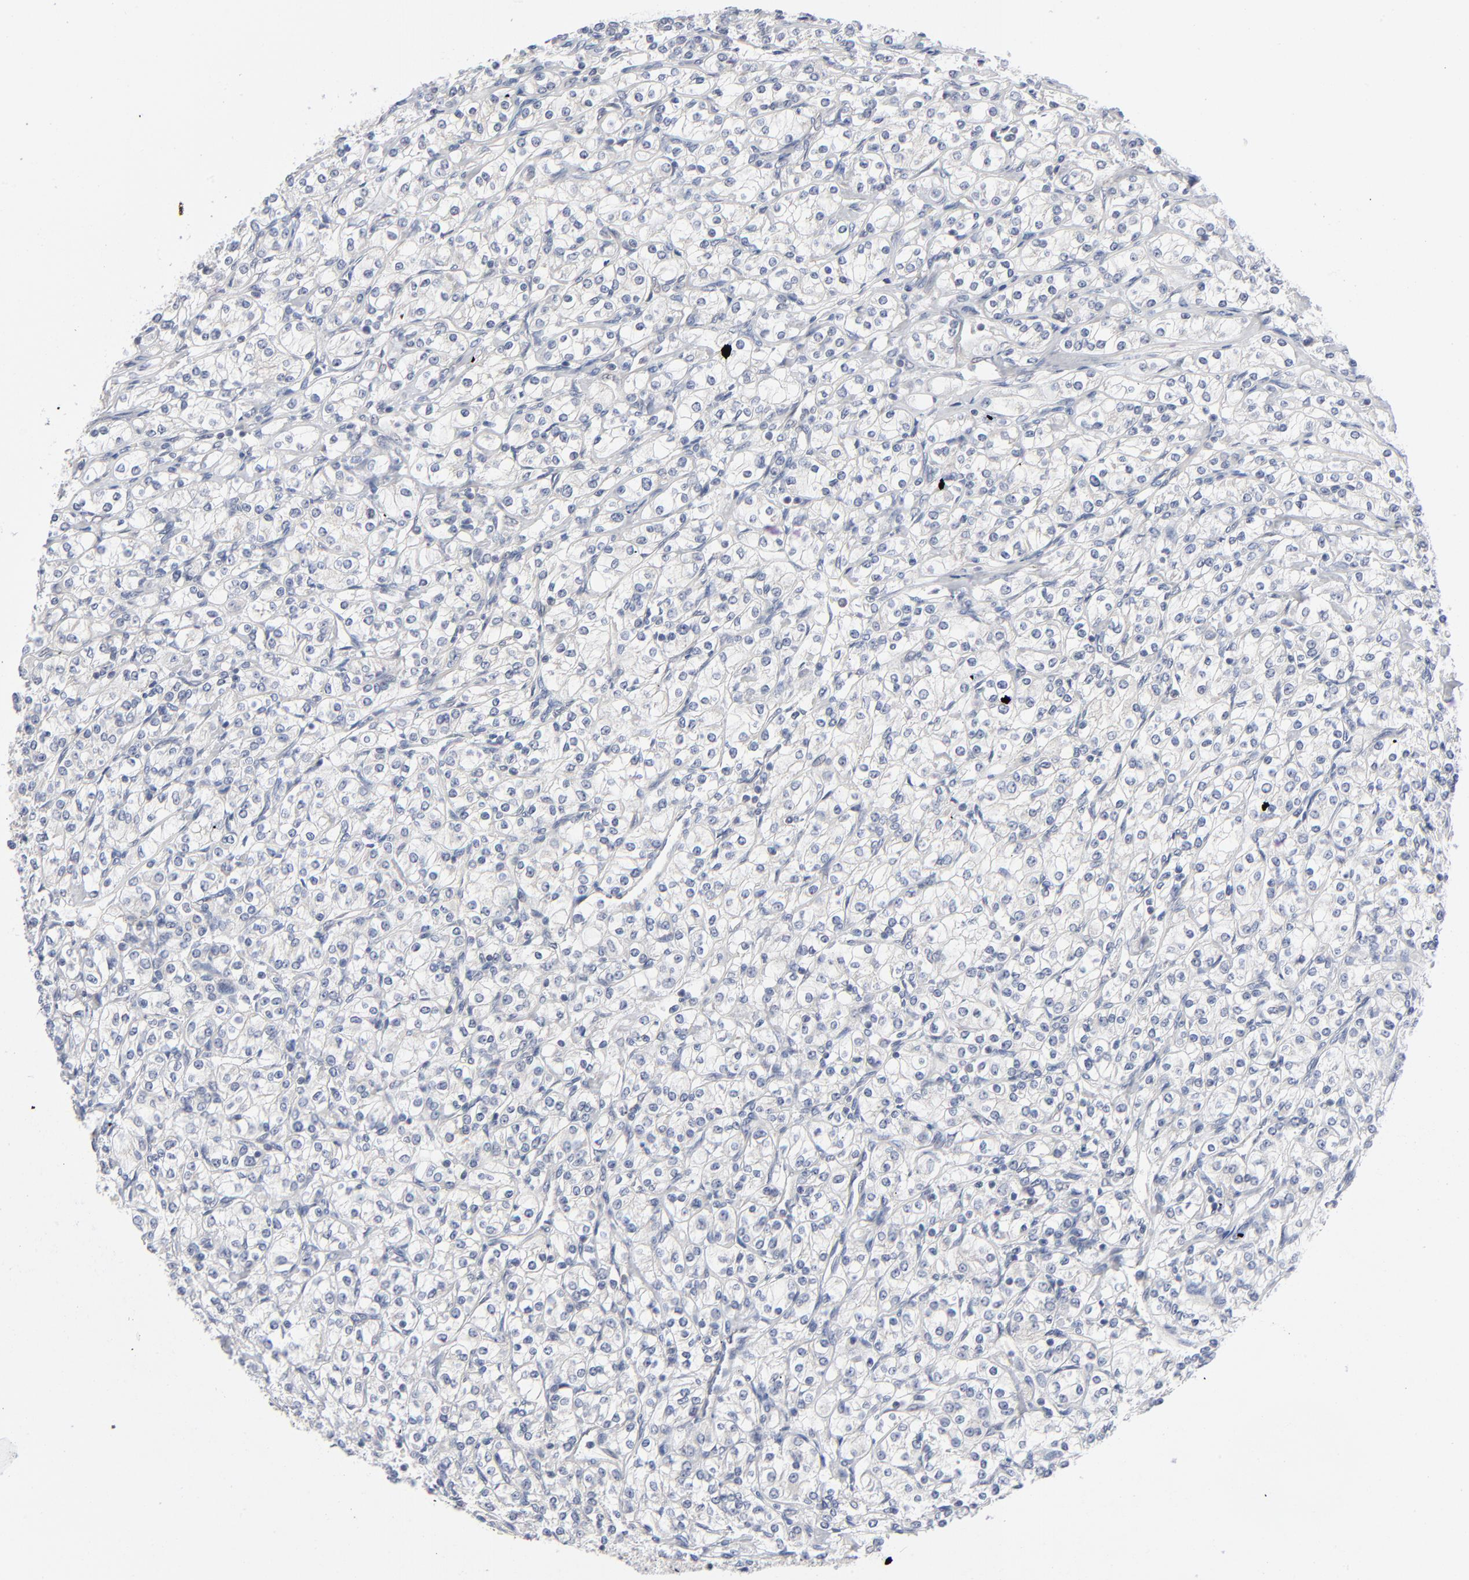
{"staining": {"intensity": "negative", "quantity": "none", "location": "none"}, "tissue": "renal cancer", "cell_type": "Tumor cells", "image_type": "cancer", "snomed": [{"axis": "morphology", "description": "Adenocarcinoma, NOS"}, {"axis": "topography", "description": "Kidney"}], "caption": "Tumor cells are negative for protein expression in human renal adenocarcinoma.", "gene": "RPS6KB1", "patient": {"sex": "male", "age": 77}}